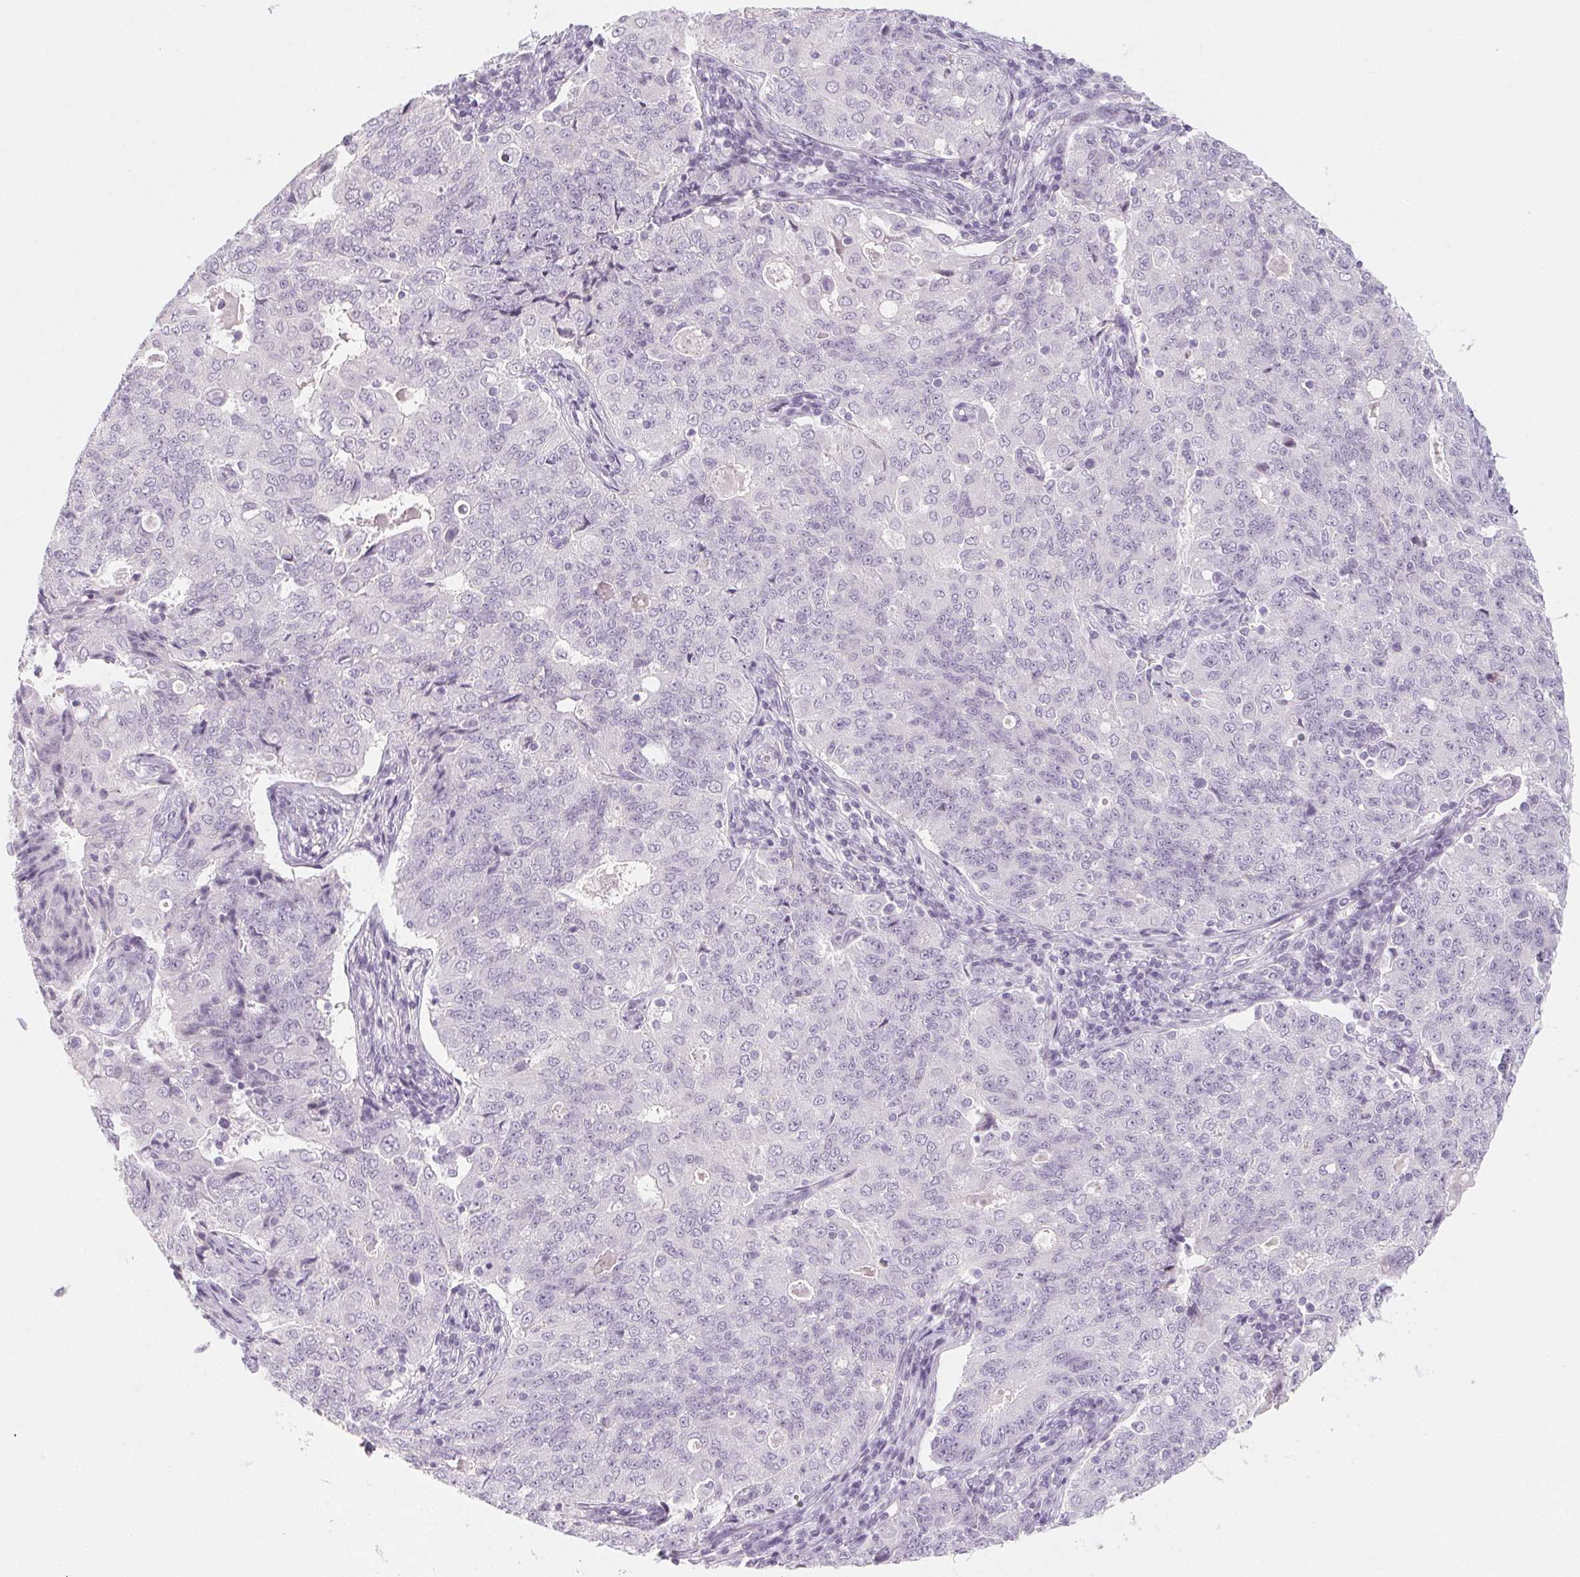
{"staining": {"intensity": "negative", "quantity": "none", "location": "none"}, "tissue": "endometrial cancer", "cell_type": "Tumor cells", "image_type": "cancer", "snomed": [{"axis": "morphology", "description": "Adenocarcinoma, NOS"}, {"axis": "topography", "description": "Endometrium"}], "caption": "This is an immunohistochemistry (IHC) micrograph of human adenocarcinoma (endometrial). There is no expression in tumor cells.", "gene": "SH3GL2", "patient": {"sex": "female", "age": 43}}